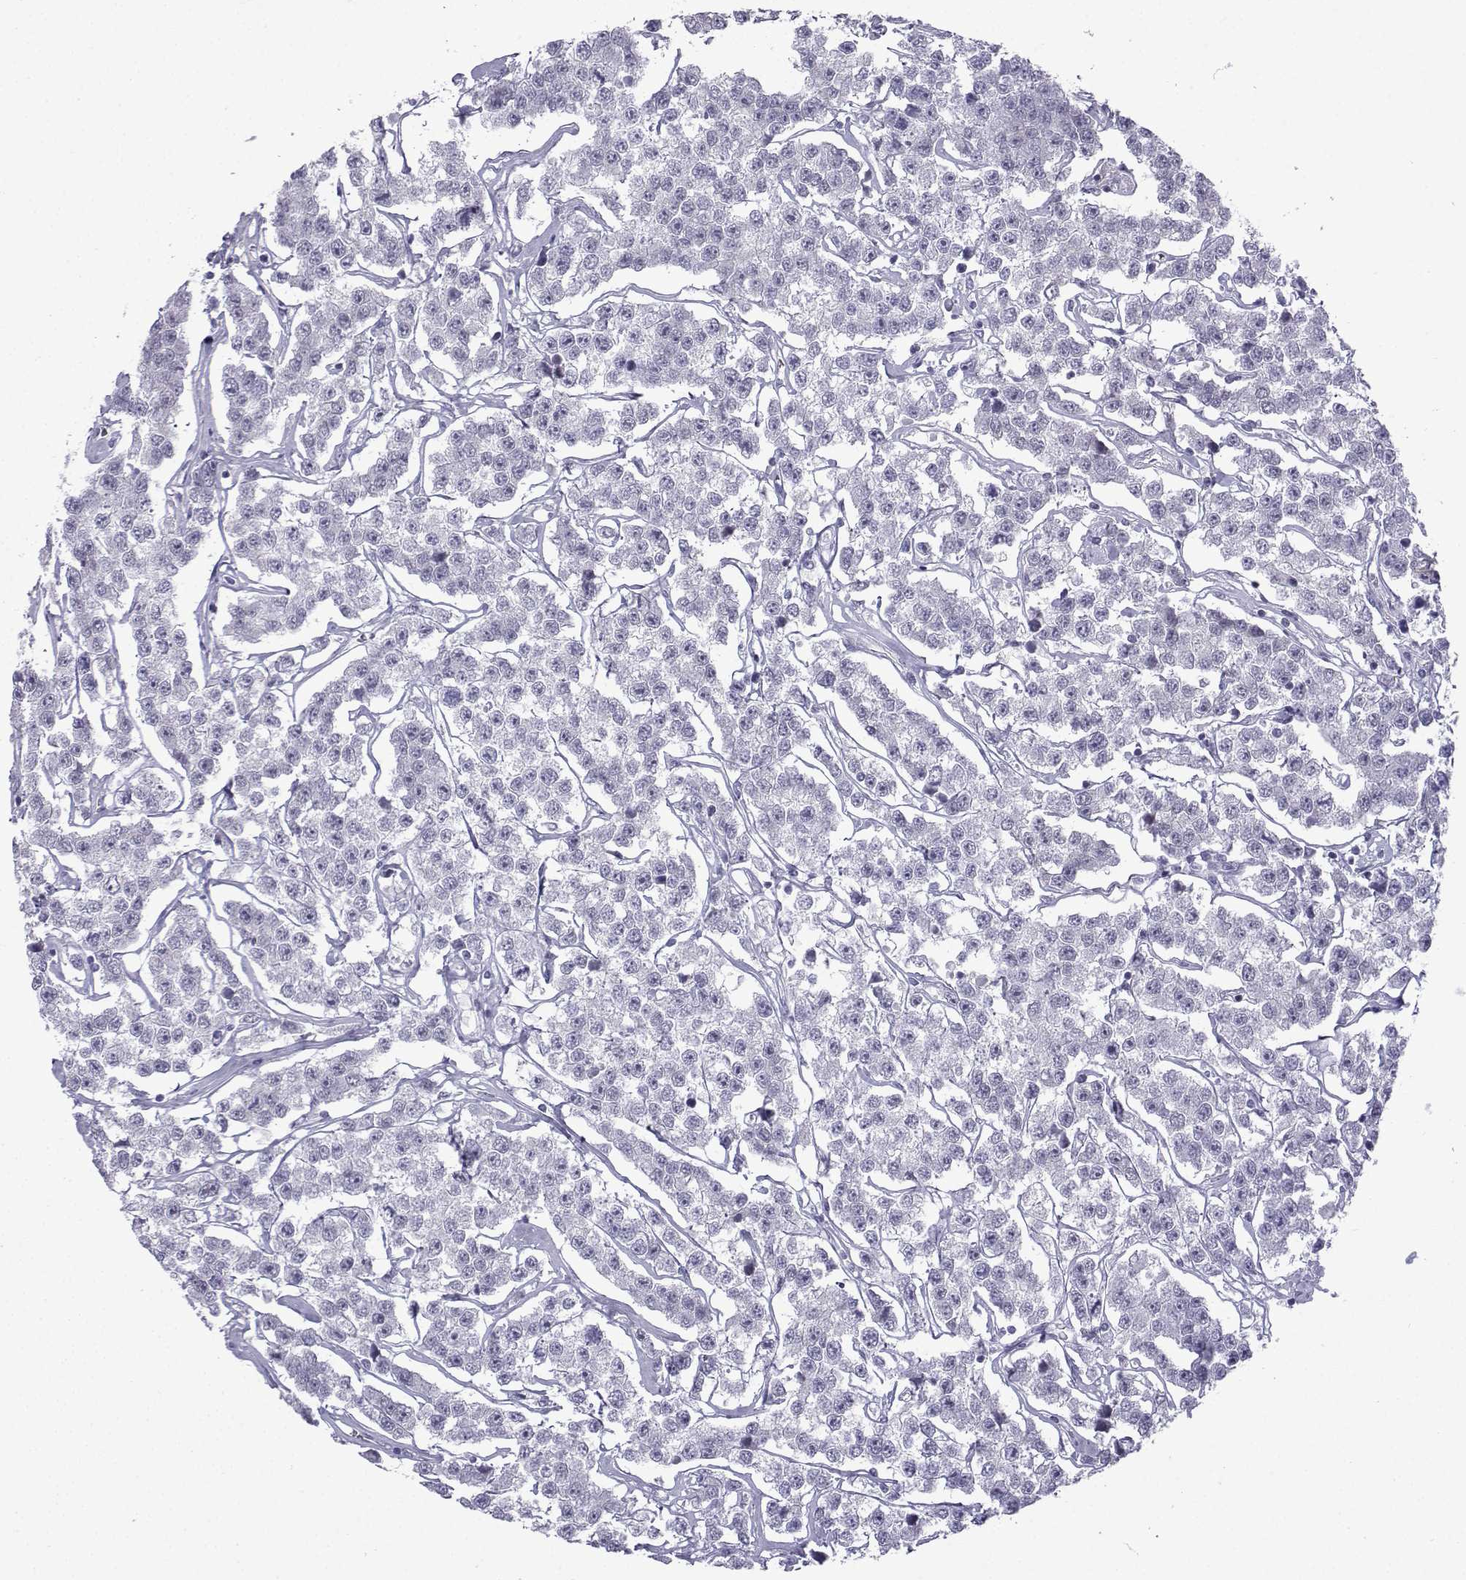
{"staining": {"intensity": "negative", "quantity": "none", "location": "none"}, "tissue": "testis cancer", "cell_type": "Tumor cells", "image_type": "cancer", "snomed": [{"axis": "morphology", "description": "Seminoma, NOS"}, {"axis": "topography", "description": "Testis"}], "caption": "This is a histopathology image of immunohistochemistry (IHC) staining of testis cancer (seminoma), which shows no expression in tumor cells.", "gene": "CFAP53", "patient": {"sex": "male", "age": 59}}